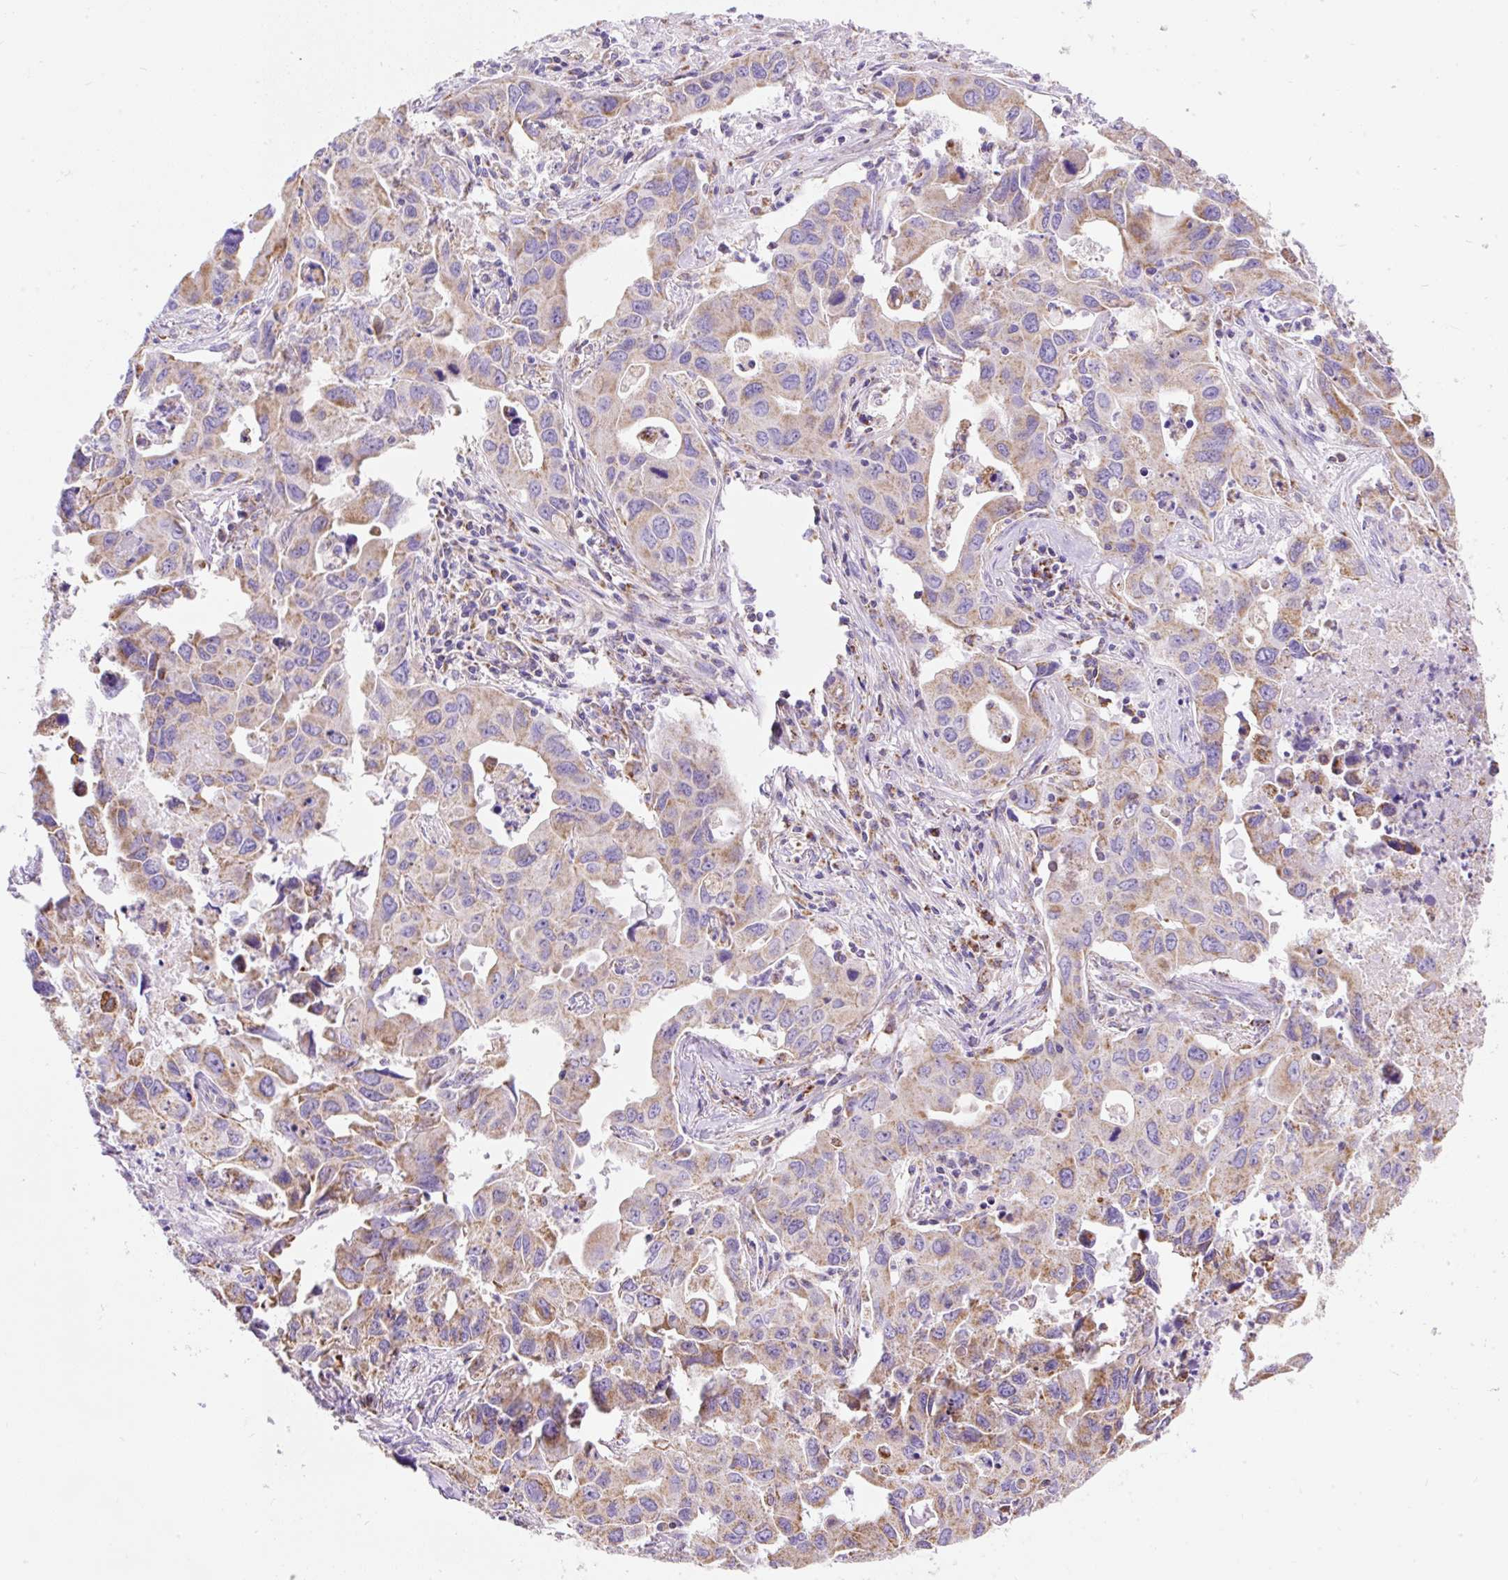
{"staining": {"intensity": "moderate", "quantity": ">75%", "location": "cytoplasmic/membranous"}, "tissue": "lung cancer", "cell_type": "Tumor cells", "image_type": "cancer", "snomed": [{"axis": "morphology", "description": "Adenocarcinoma, NOS"}, {"axis": "topography", "description": "Lung"}], "caption": "IHC of human adenocarcinoma (lung) displays medium levels of moderate cytoplasmic/membranous staining in approximately >75% of tumor cells.", "gene": "DAAM2", "patient": {"sex": "male", "age": 64}}